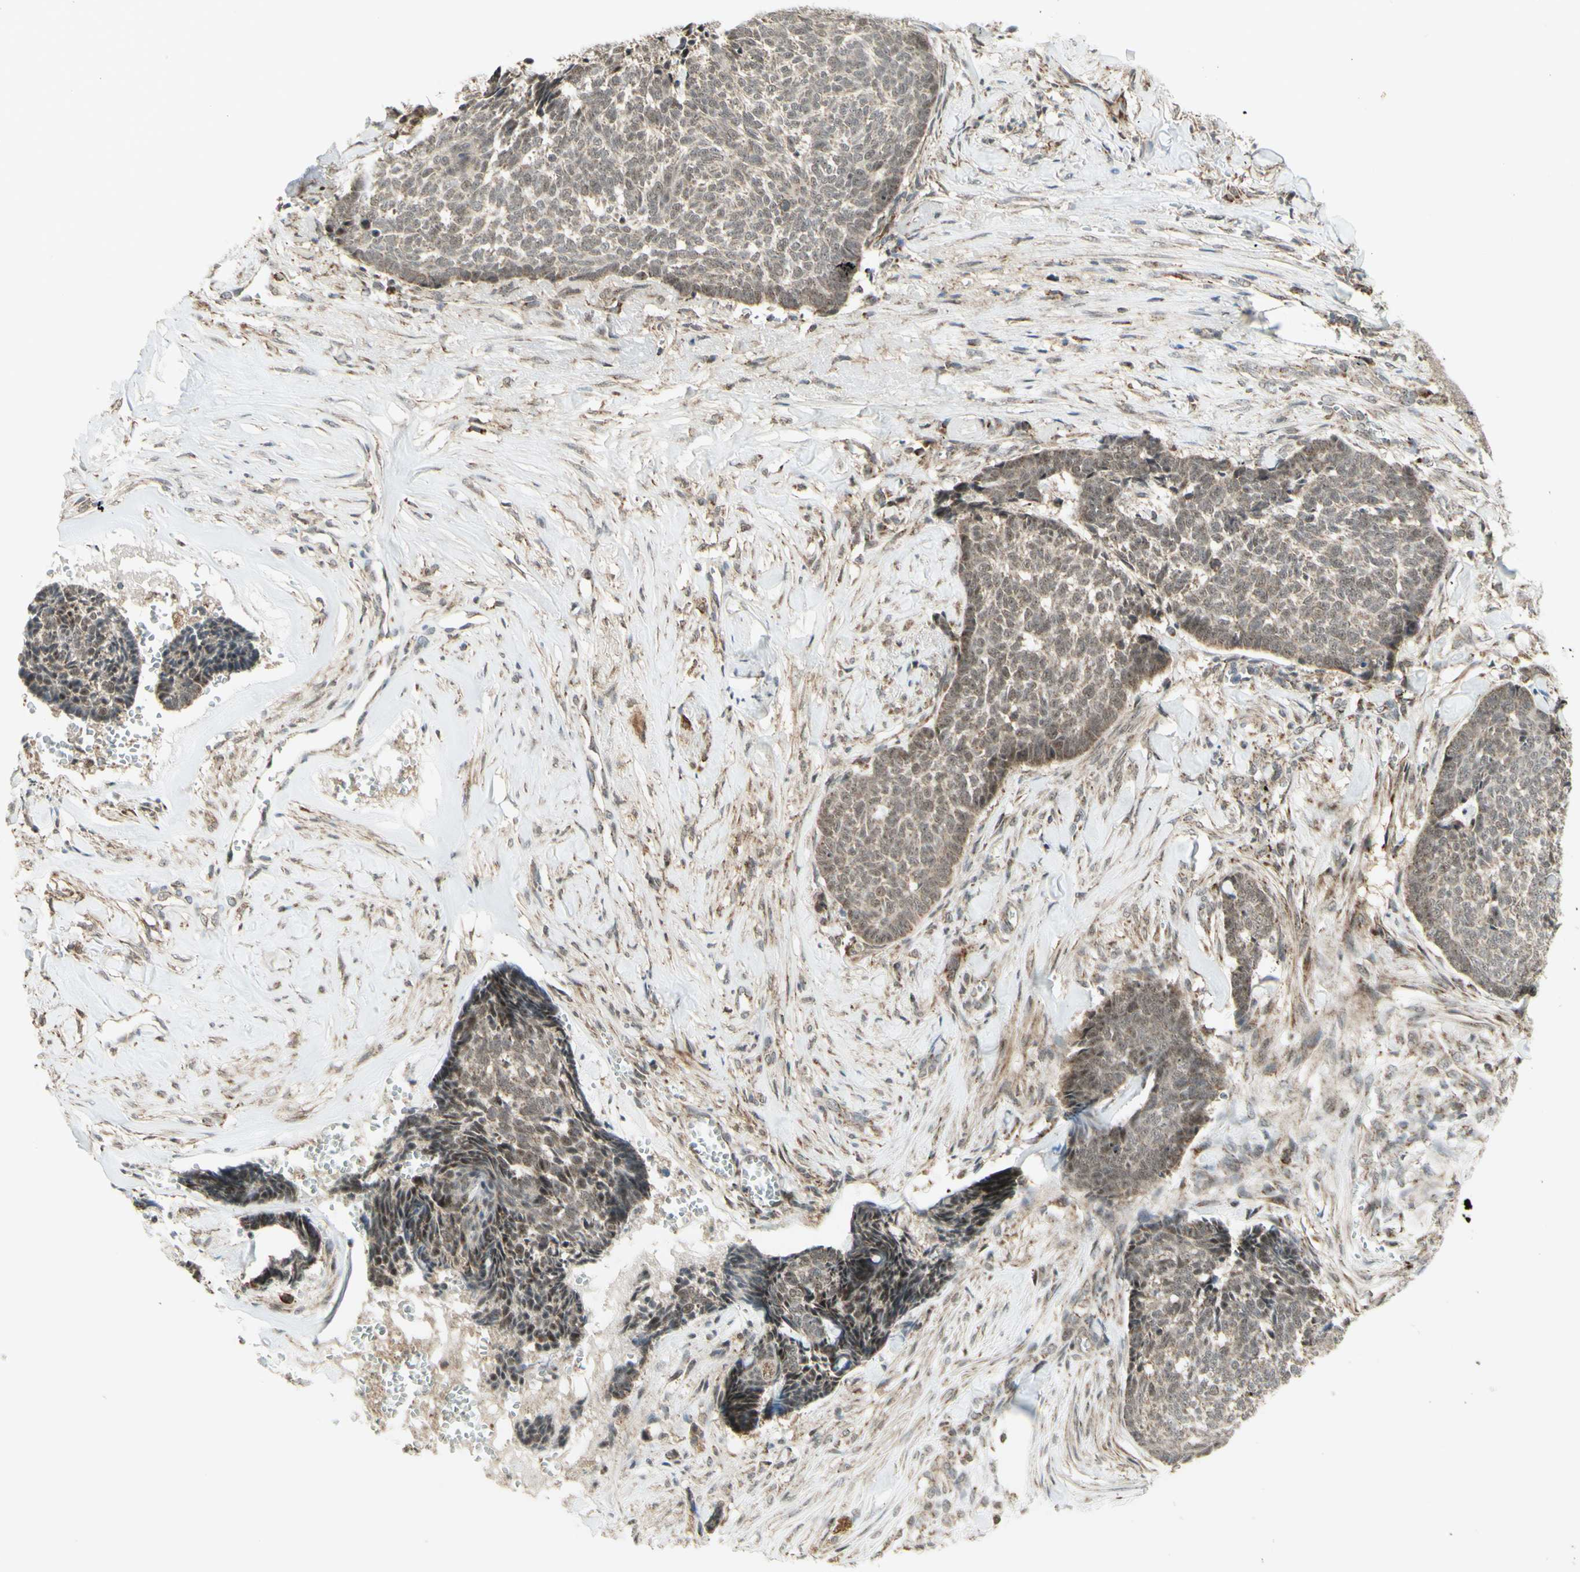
{"staining": {"intensity": "weak", "quantity": ">75%", "location": "cytoplasmic/membranous"}, "tissue": "skin cancer", "cell_type": "Tumor cells", "image_type": "cancer", "snomed": [{"axis": "morphology", "description": "Basal cell carcinoma"}, {"axis": "topography", "description": "Skin"}], "caption": "Immunohistochemical staining of human basal cell carcinoma (skin) reveals low levels of weak cytoplasmic/membranous protein expression in approximately >75% of tumor cells.", "gene": "DHRS3", "patient": {"sex": "male", "age": 84}}